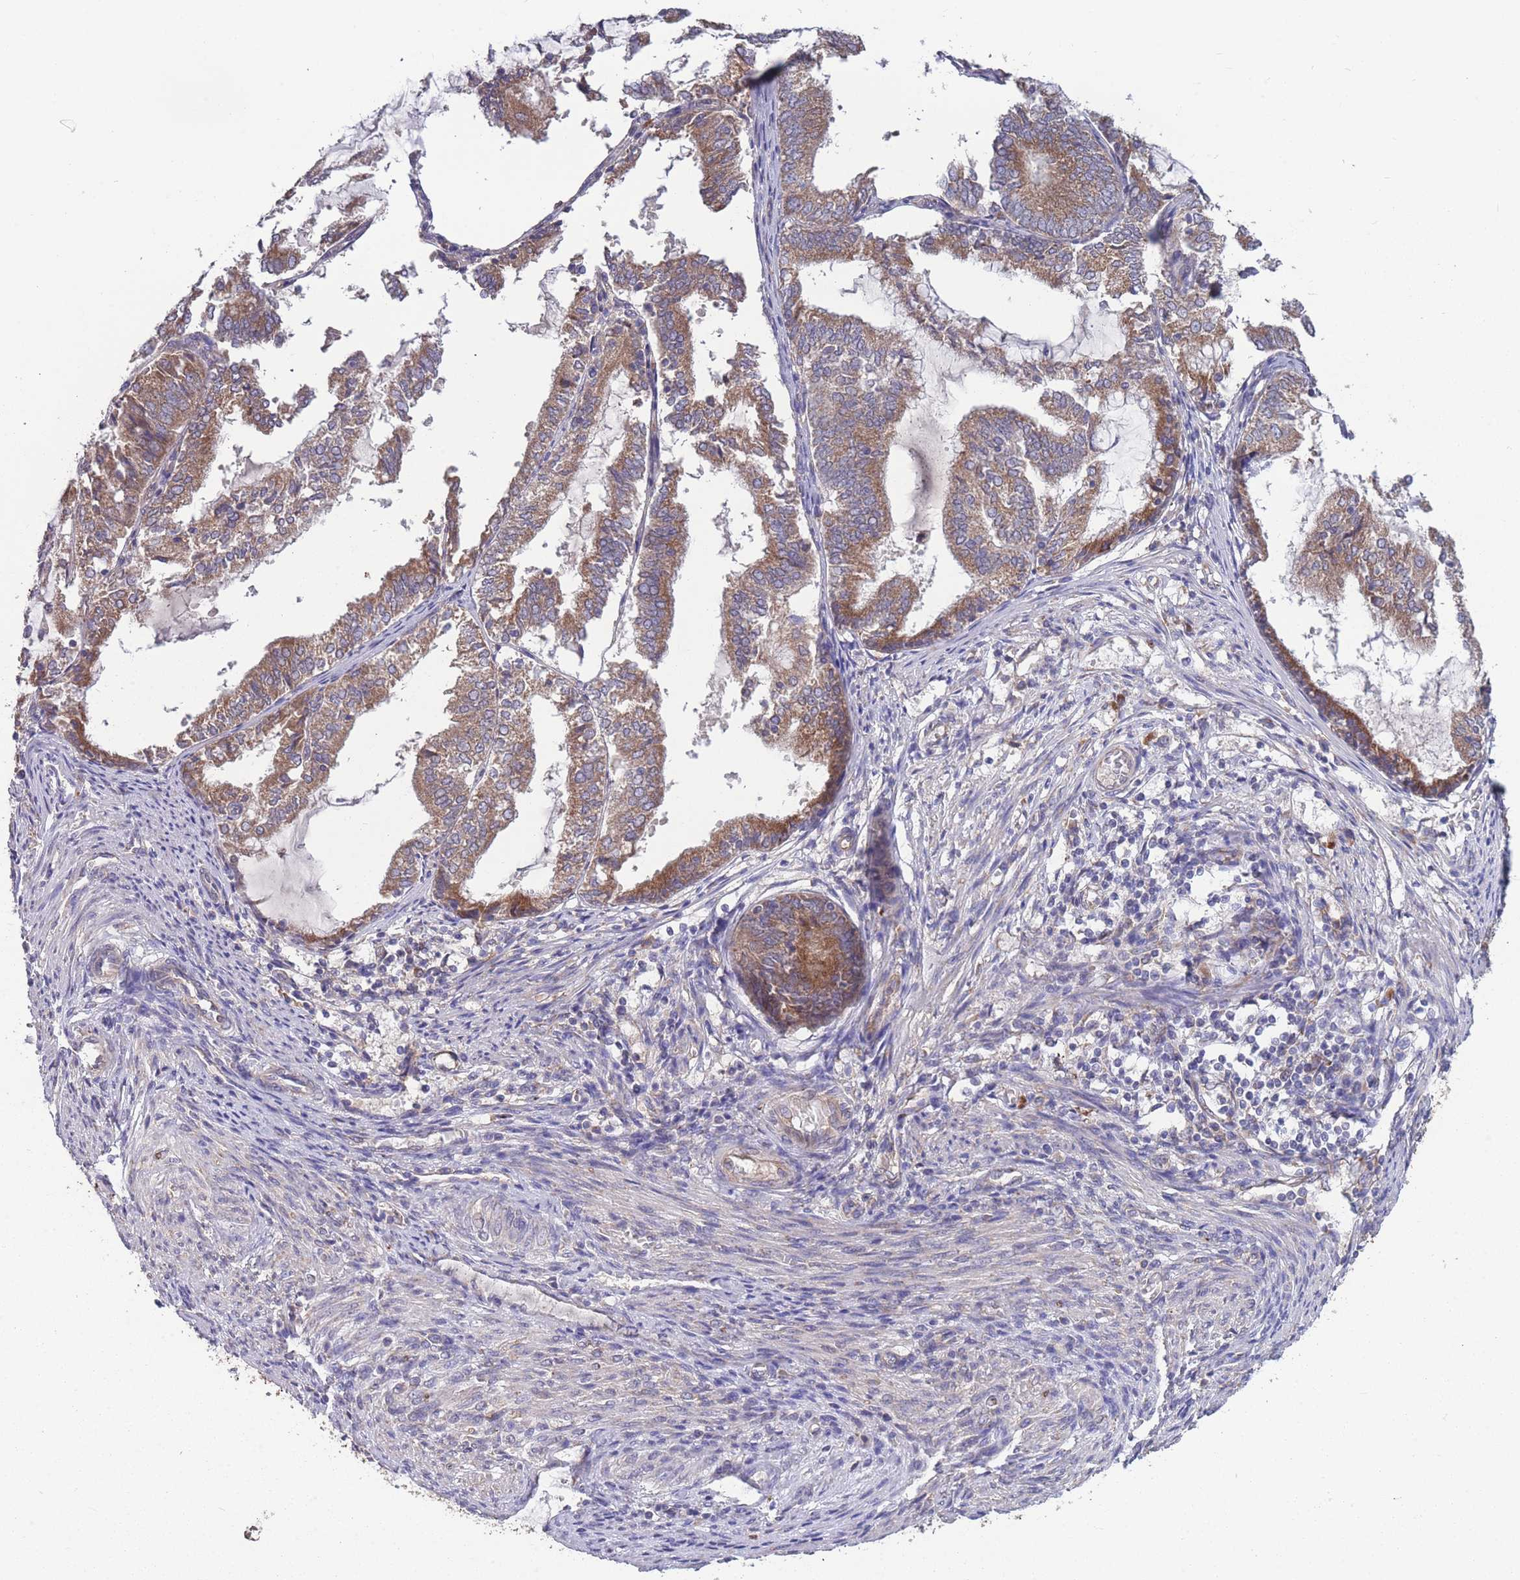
{"staining": {"intensity": "moderate", "quantity": ">75%", "location": "cytoplasmic/membranous"}, "tissue": "endometrial cancer", "cell_type": "Tumor cells", "image_type": "cancer", "snomed": [{"axis": "morphology", "description": "Adenocarcinoma, NOS"}, {"axis": "topography", "description": "Endometrium"}], "caption": "An immunohistochemistry (IHC) image of tumor tissue is shown. Protein staining in brown shows moderate cytoplasmic/membranous positivity in endometrial cancer (adenocarcinoma) within tumor cells.", "gene": "STIM2", "patient": {"sex": "female", "age": 81}}